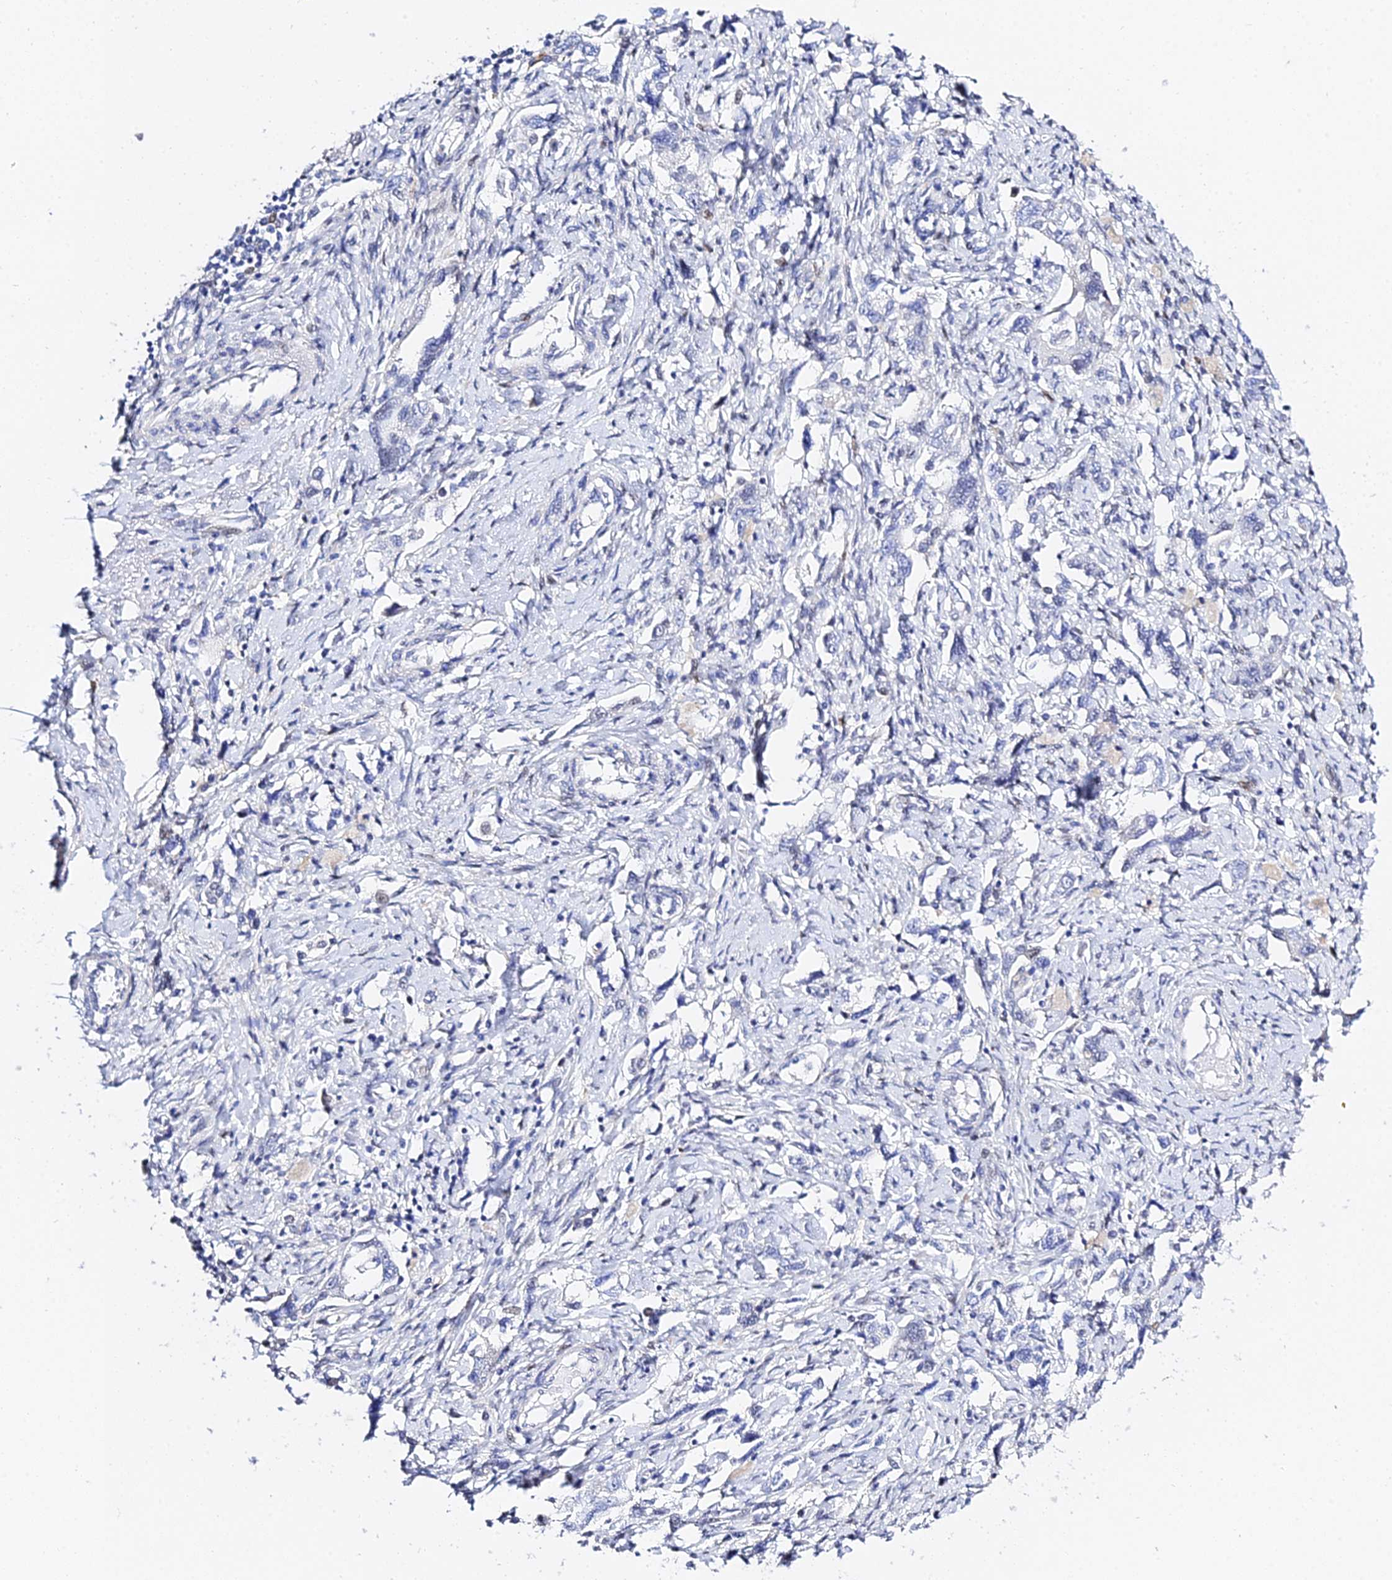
{"staining": {"intensity": "negative", "quantity": "none", "location": "none"}, "tissue": "ovarian cancer", "cell_type": "Tumor cells", "image_type": "cancer", "snomed": [{"axis": "morphology", "description": "Carcinoma, NOS"}, {"axis": "morphology", "description": "Cystadenocarcinoma, serous, NOS"}, {"axis": "topography", "description": "Ovary"}], "caption": "Tumor cells are negative for protein expression in human ovarian serous cystadenocarcinoma. (DAB (3,3'-diaminobenzidine) immunohistochemistry, high magnification).", "gene": "POFUT2", "patient": {"sex": "female", "age": 69}}